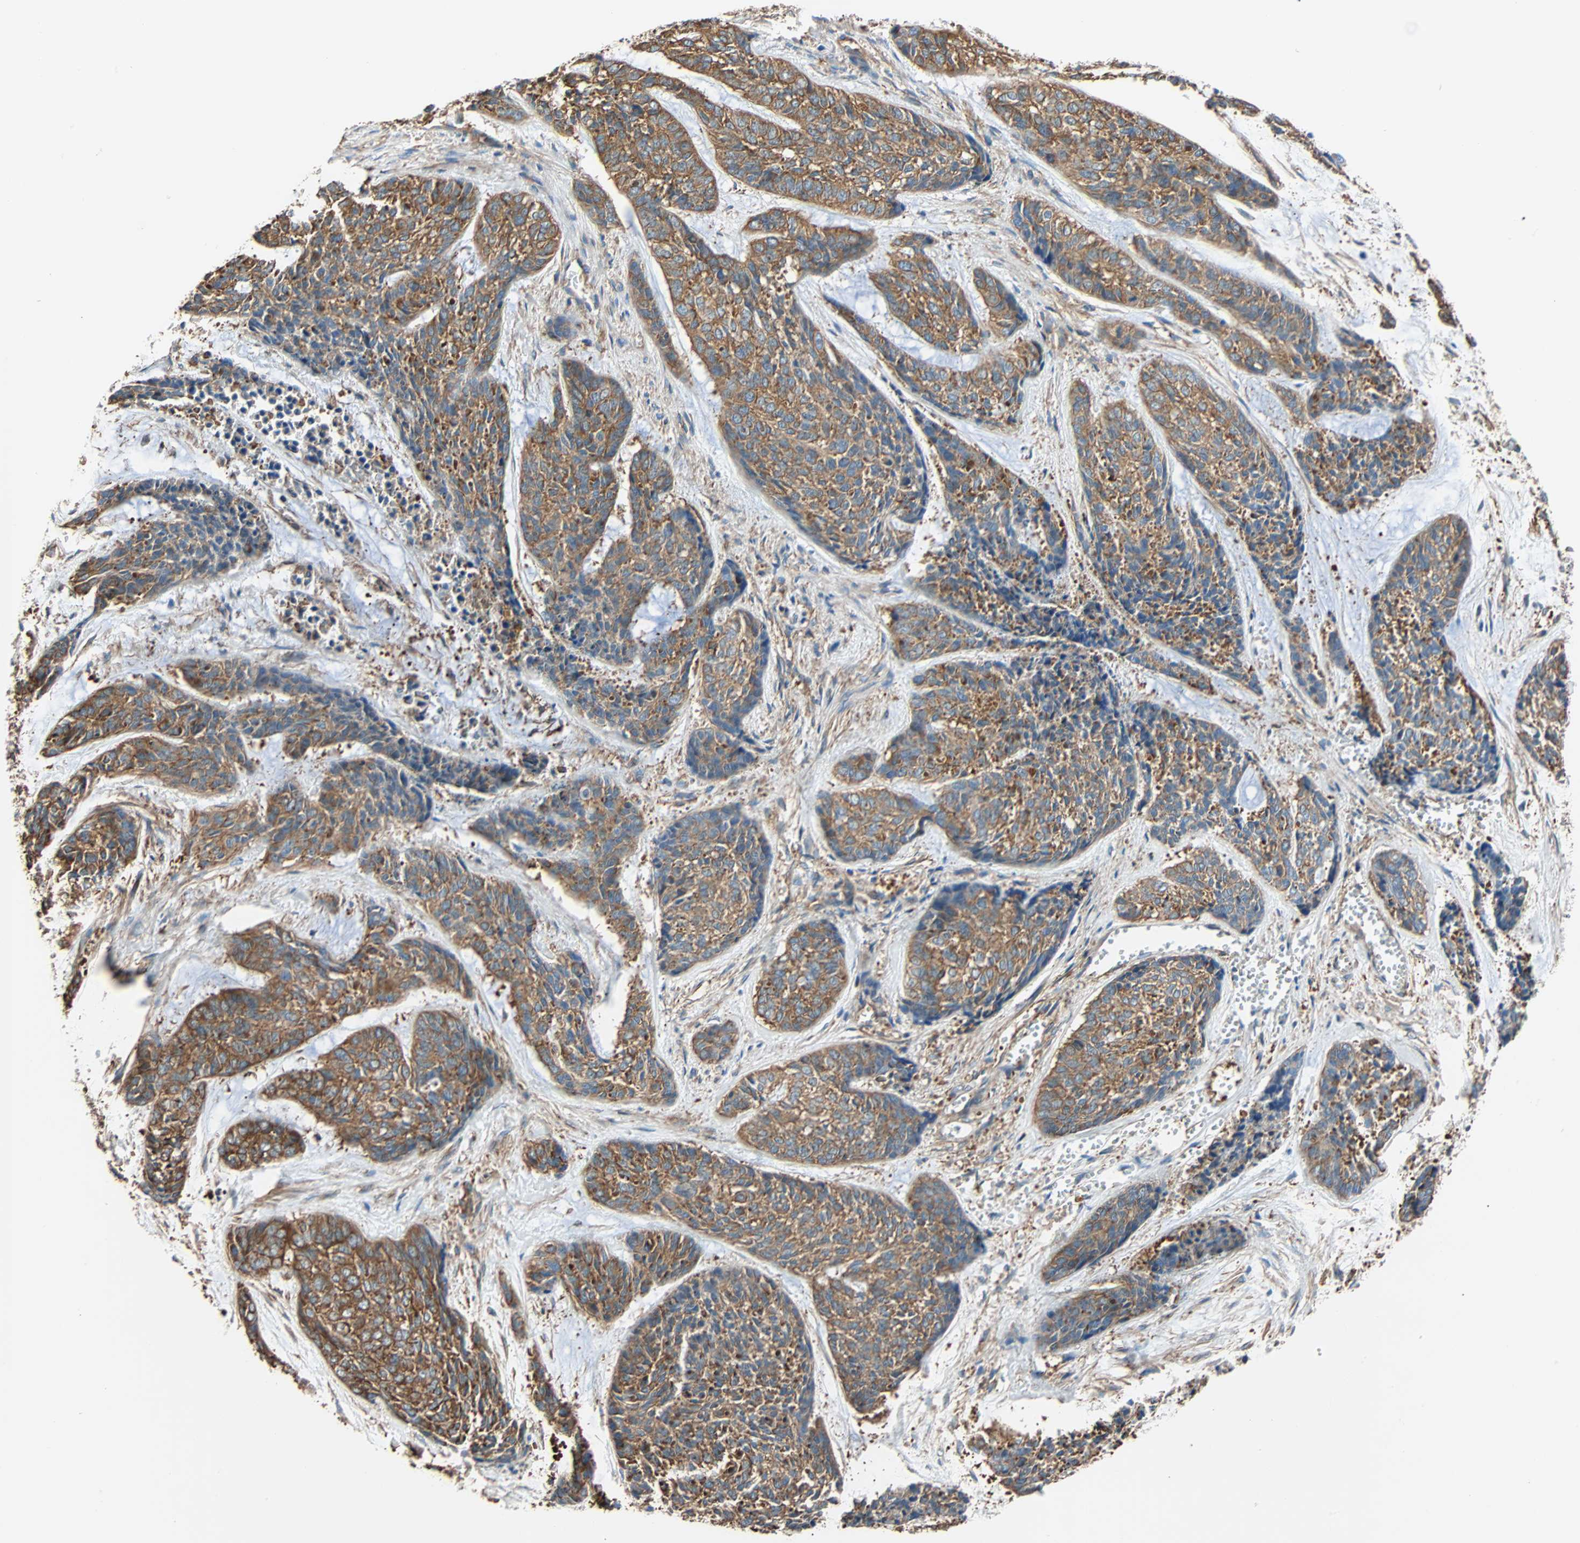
{"staining": {"intensity": "moderate", "quantity": ">75%", "location": "cytoplasmic/membranous"}, "tissue": "skin cancer", "cell_type": "Tumor cells", "image_type": "cancer", "snomed": [{"axis": "morphology", "description": "Basal cell carcinoma"}, {"axis": "topography", "description": "Skin"}], "caption": "Protein expression by immunohistochemistry demonstrates moderate cytoplasmic/membranous staining in about >75% of tumor cells in skin cancer (basal cell carcinoma).", "gene": "GALNT10", "patient": {"sex": "female", "age": 64}}